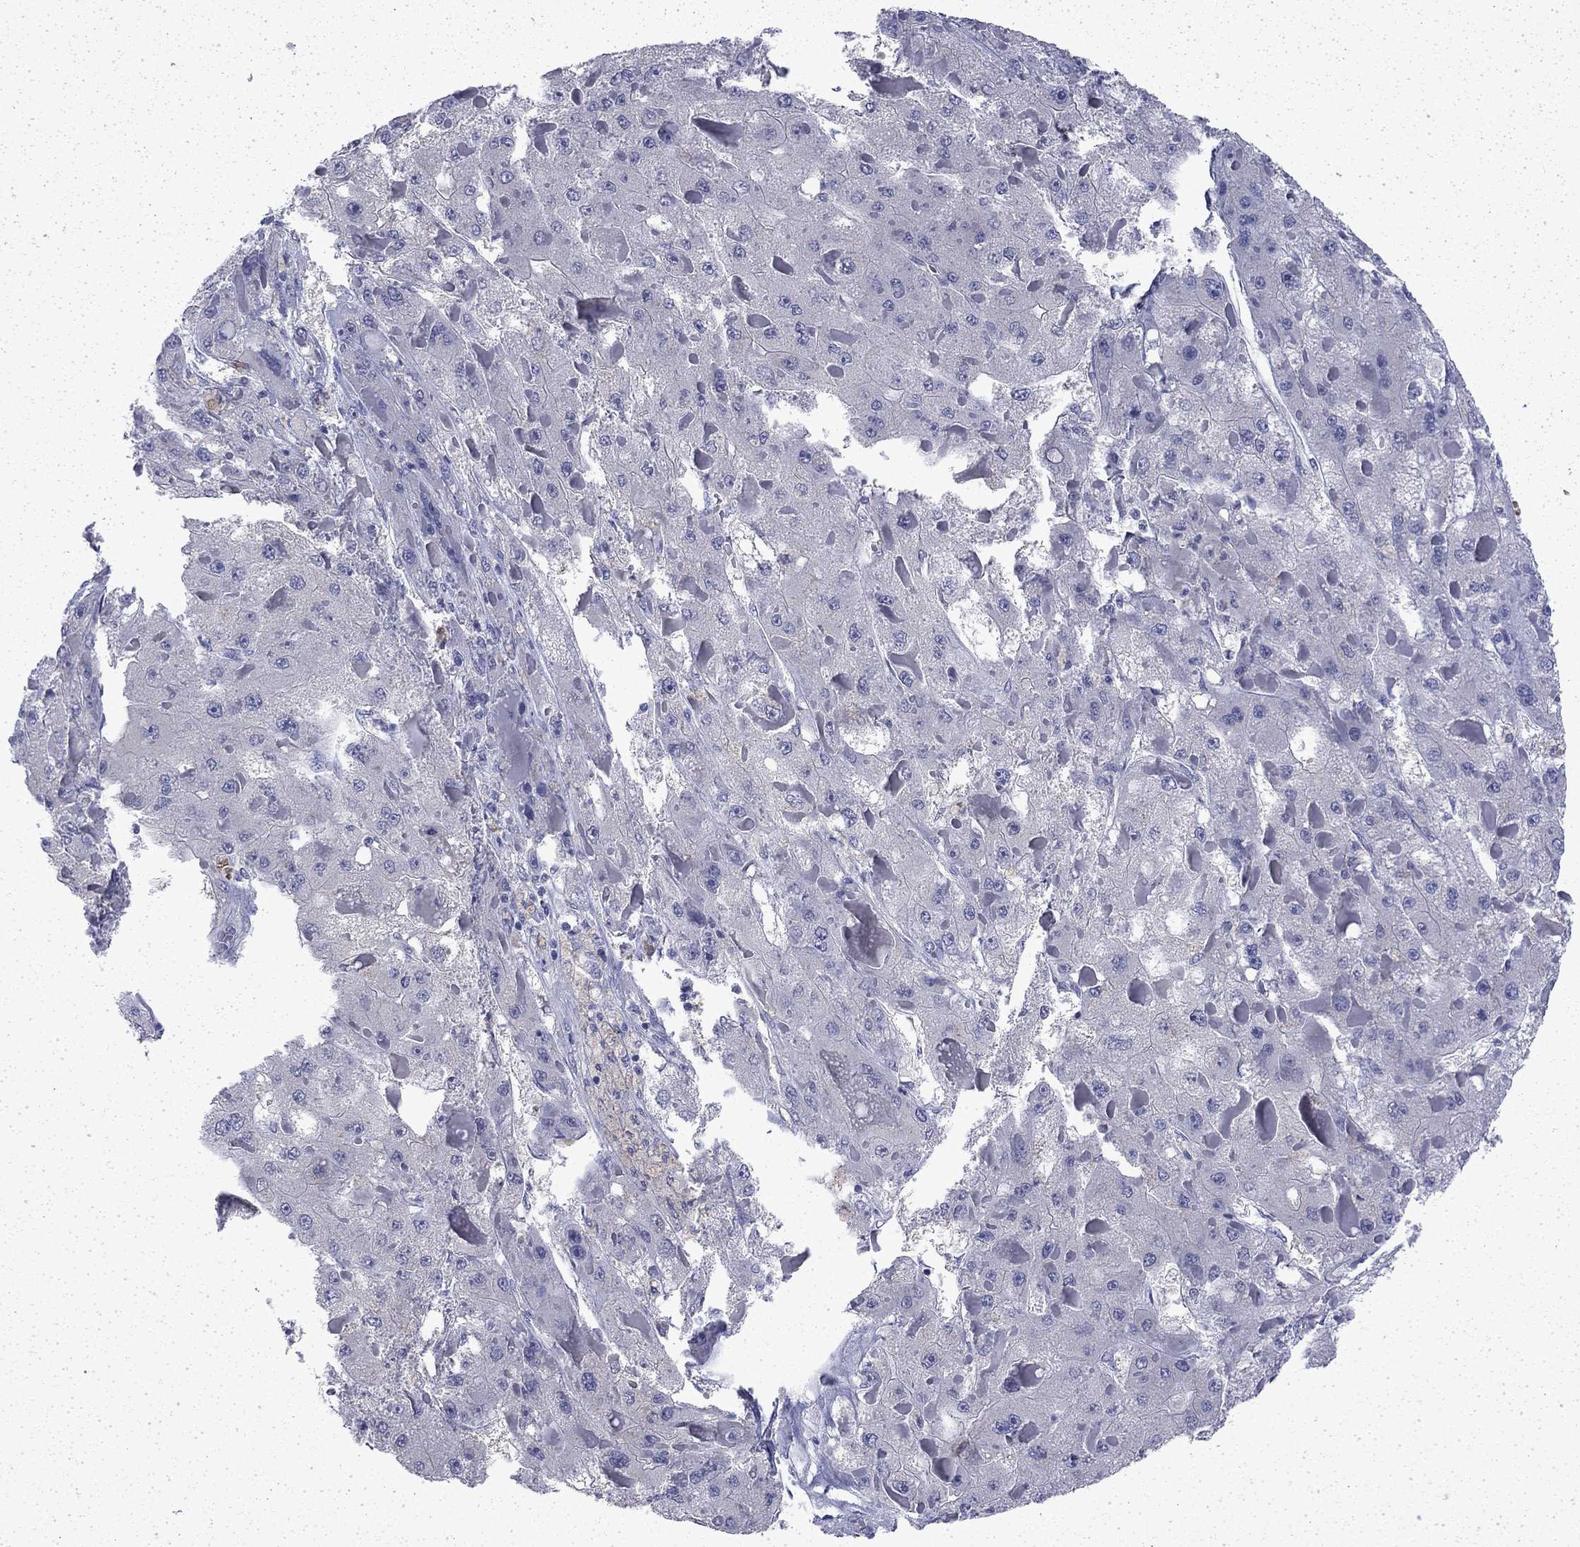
{"staining": {"intensity": "negative", "quantity": "none", "location": "none"}, "tissue": "liver cancer", "cell_type": "Tumor cells", "image_type": "cancer", "snomed": [{"axis": "morphology", "description": "Carcinoma, Hepatocellular, NOS"}, {"axis": "topography", "description": "Liver"}], "caption": "Human liver cancer stained for a protein using immunohistochemistry exhibits no expression in tumor cells.", "gene": "ENPP6", "patient": {"sex": "female", "age": 73}}